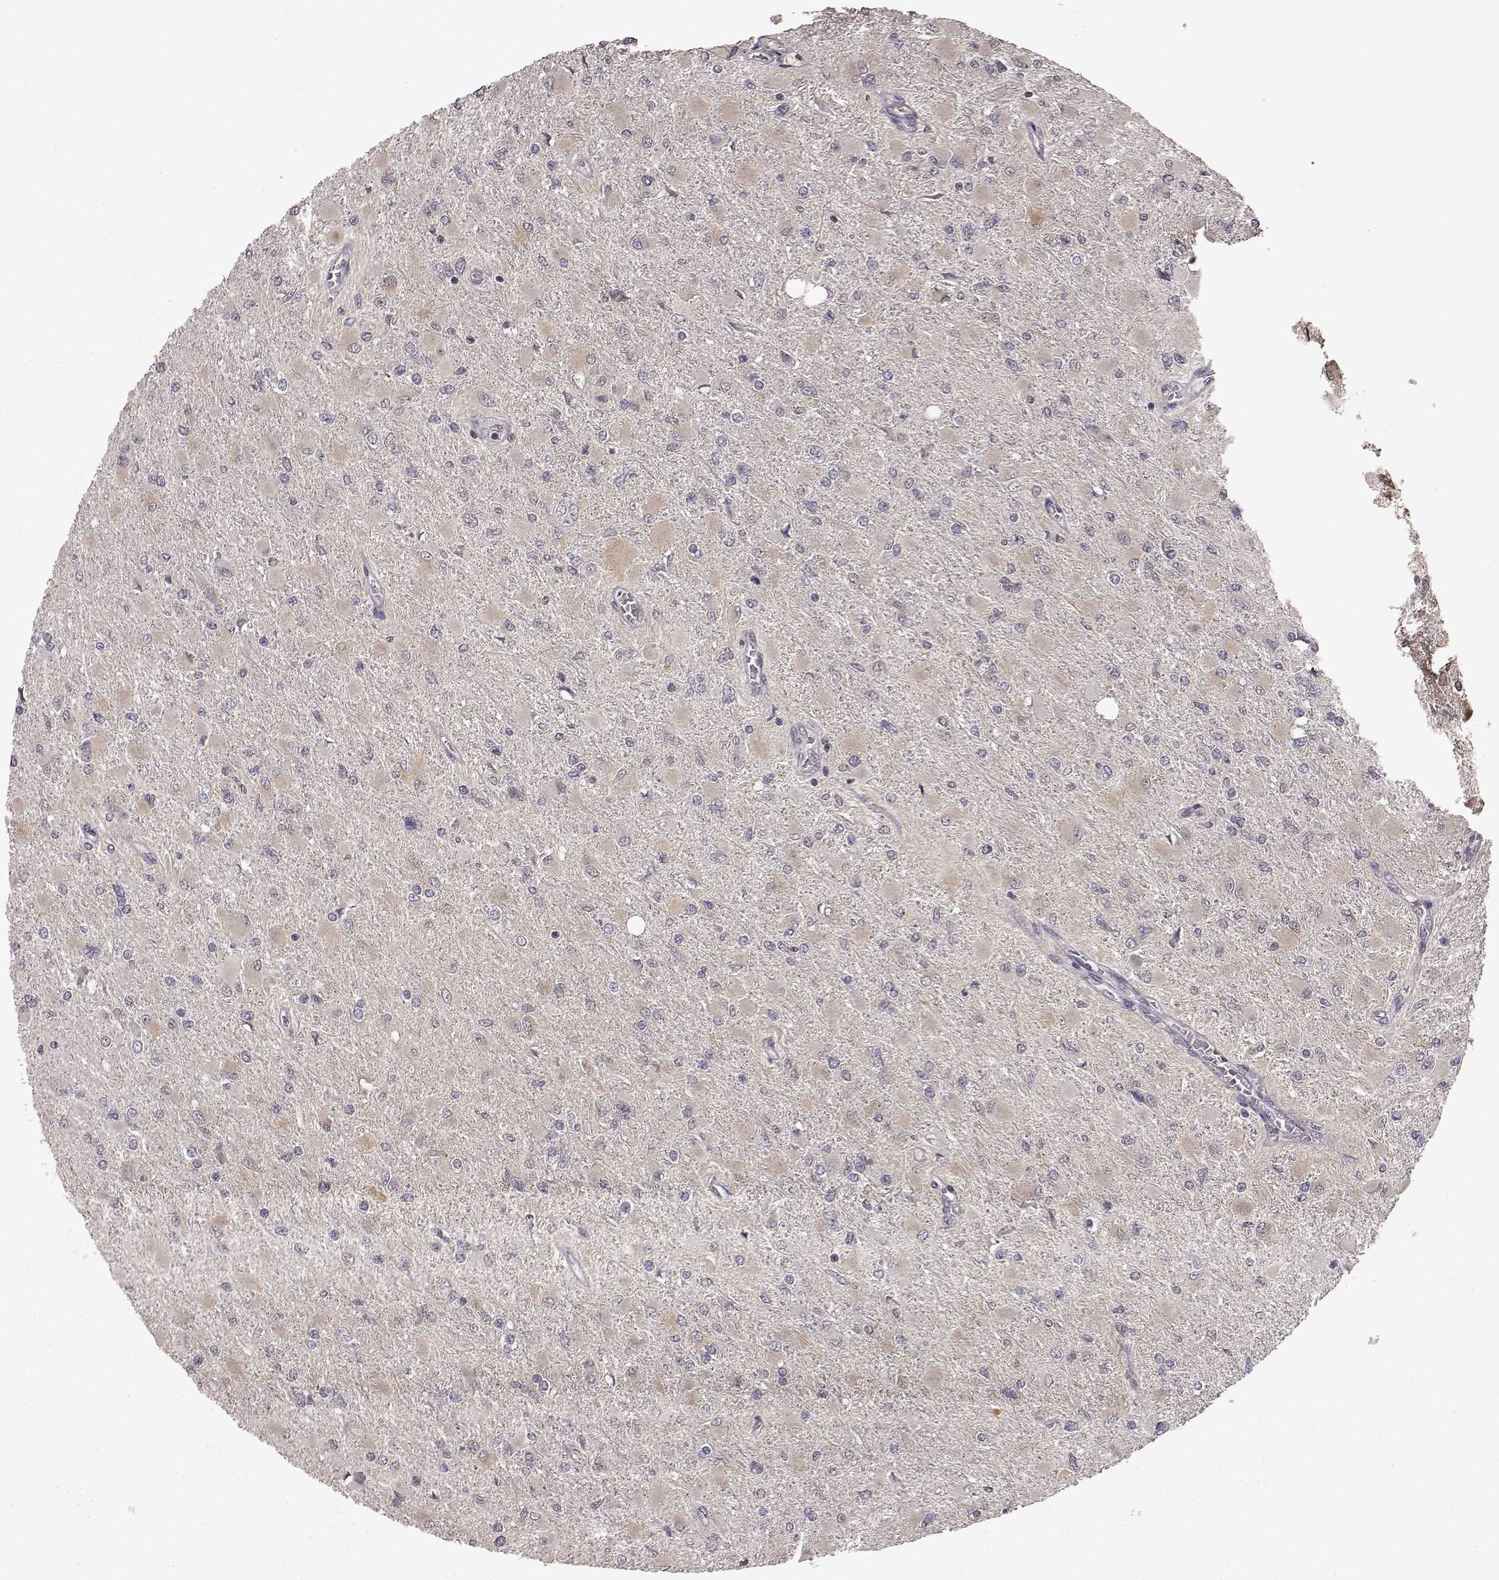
{"staining": {"intensity": "weak", "quantity": "25%-75%", "location": "cytoplasmic/membranous"}, "tissue": "glioma", "cell_type": "Tumor cells", "image_type": "cancer", "snomed": [{"axis": "morphology", "description": "Glioma, malignant, High grade"}, {"axis": "topography", "description": "Cerebral cortex"}], "caption": "Protein staining of malignant glioma (high-grade) tissue exhibits weak cytoplasmic/membranous staining in about 25%-75% of tumor cells.", "gene": "NTRK2", "patient": {"sex": "female", "age": 36}}